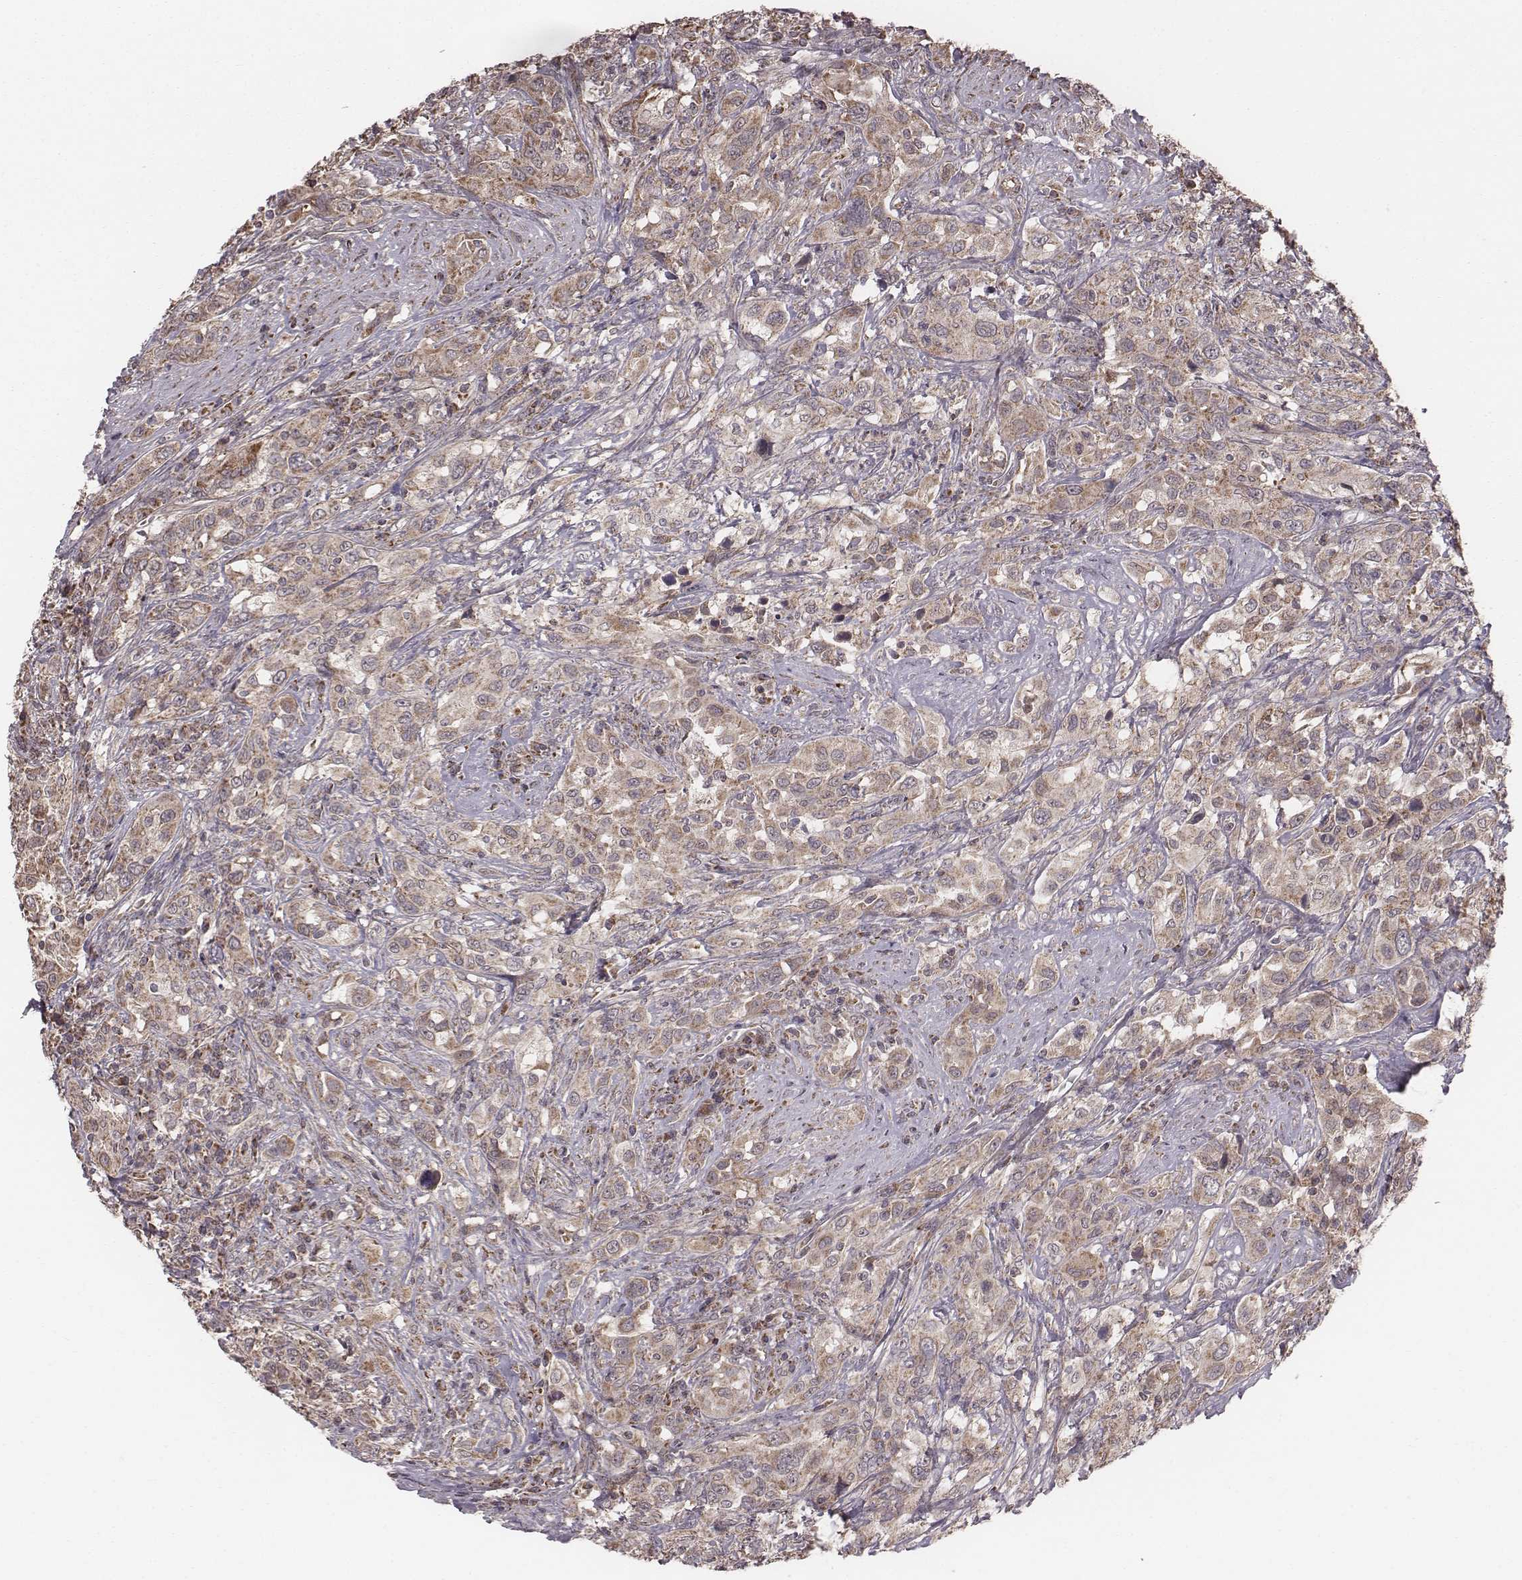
{"staining": {"intensity": "moderate", "quantity": ">75%", "location": "cytoplasmic/membranous"}, "tissue": "urothelial cancer", "cell_type": "Tumor cells", "image_type": "cancer", "snomed": [{"axis": "morphology", "description": "Urothelial carcinoma, NOS"}, {"axis": "morphology", "description": "Urothelial carcinoma, High grade"}, {"axis": "topography", "description": "Urinary bladder"}], "caption": "This micrograph displays IHC staining of transitional cell carcinoma, with medium moderate cytoplasmic/membranous positivity in approximately >75% of tumor cells.", "gene": "PDCD2L", "patient": {"sex": "female", "age": 64}}